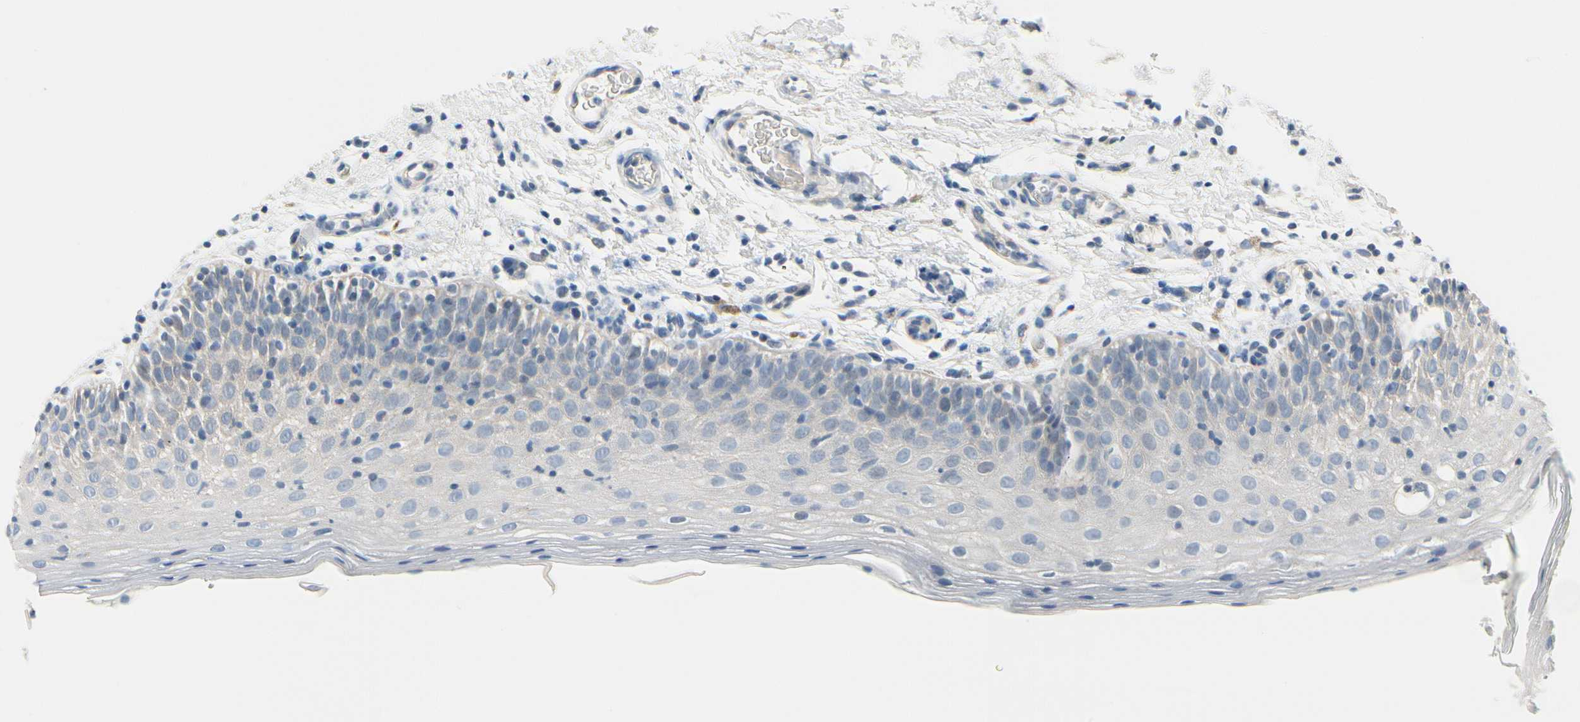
{"staining": {"intensity": "weak", "quantity": "<25%", "location": "cytoplasmic/membranous"}, "tissue": "oral mucosa", "cell_type": "Squamous epithelial cells", "image_type": "normal", "snomed": [{"axis": "morphology", "description": "Normal tissue, NOS"}, {"axis": "morphology", "description": "Squamous cell carcinoma, NOS"}, {"axis": "topography", "description": "Skeletal muscle"}, {"axis": "topography", "description": "Oral tissue"}], "caption": "Immunohistochemistry of unremarkable human oral mucosa reveals no staining in squamous epithelial cells. (IHC, brightfield microscopy, high magnification).", "gene": "FCER2", "patient": {"sex": "male", "age": 71}}